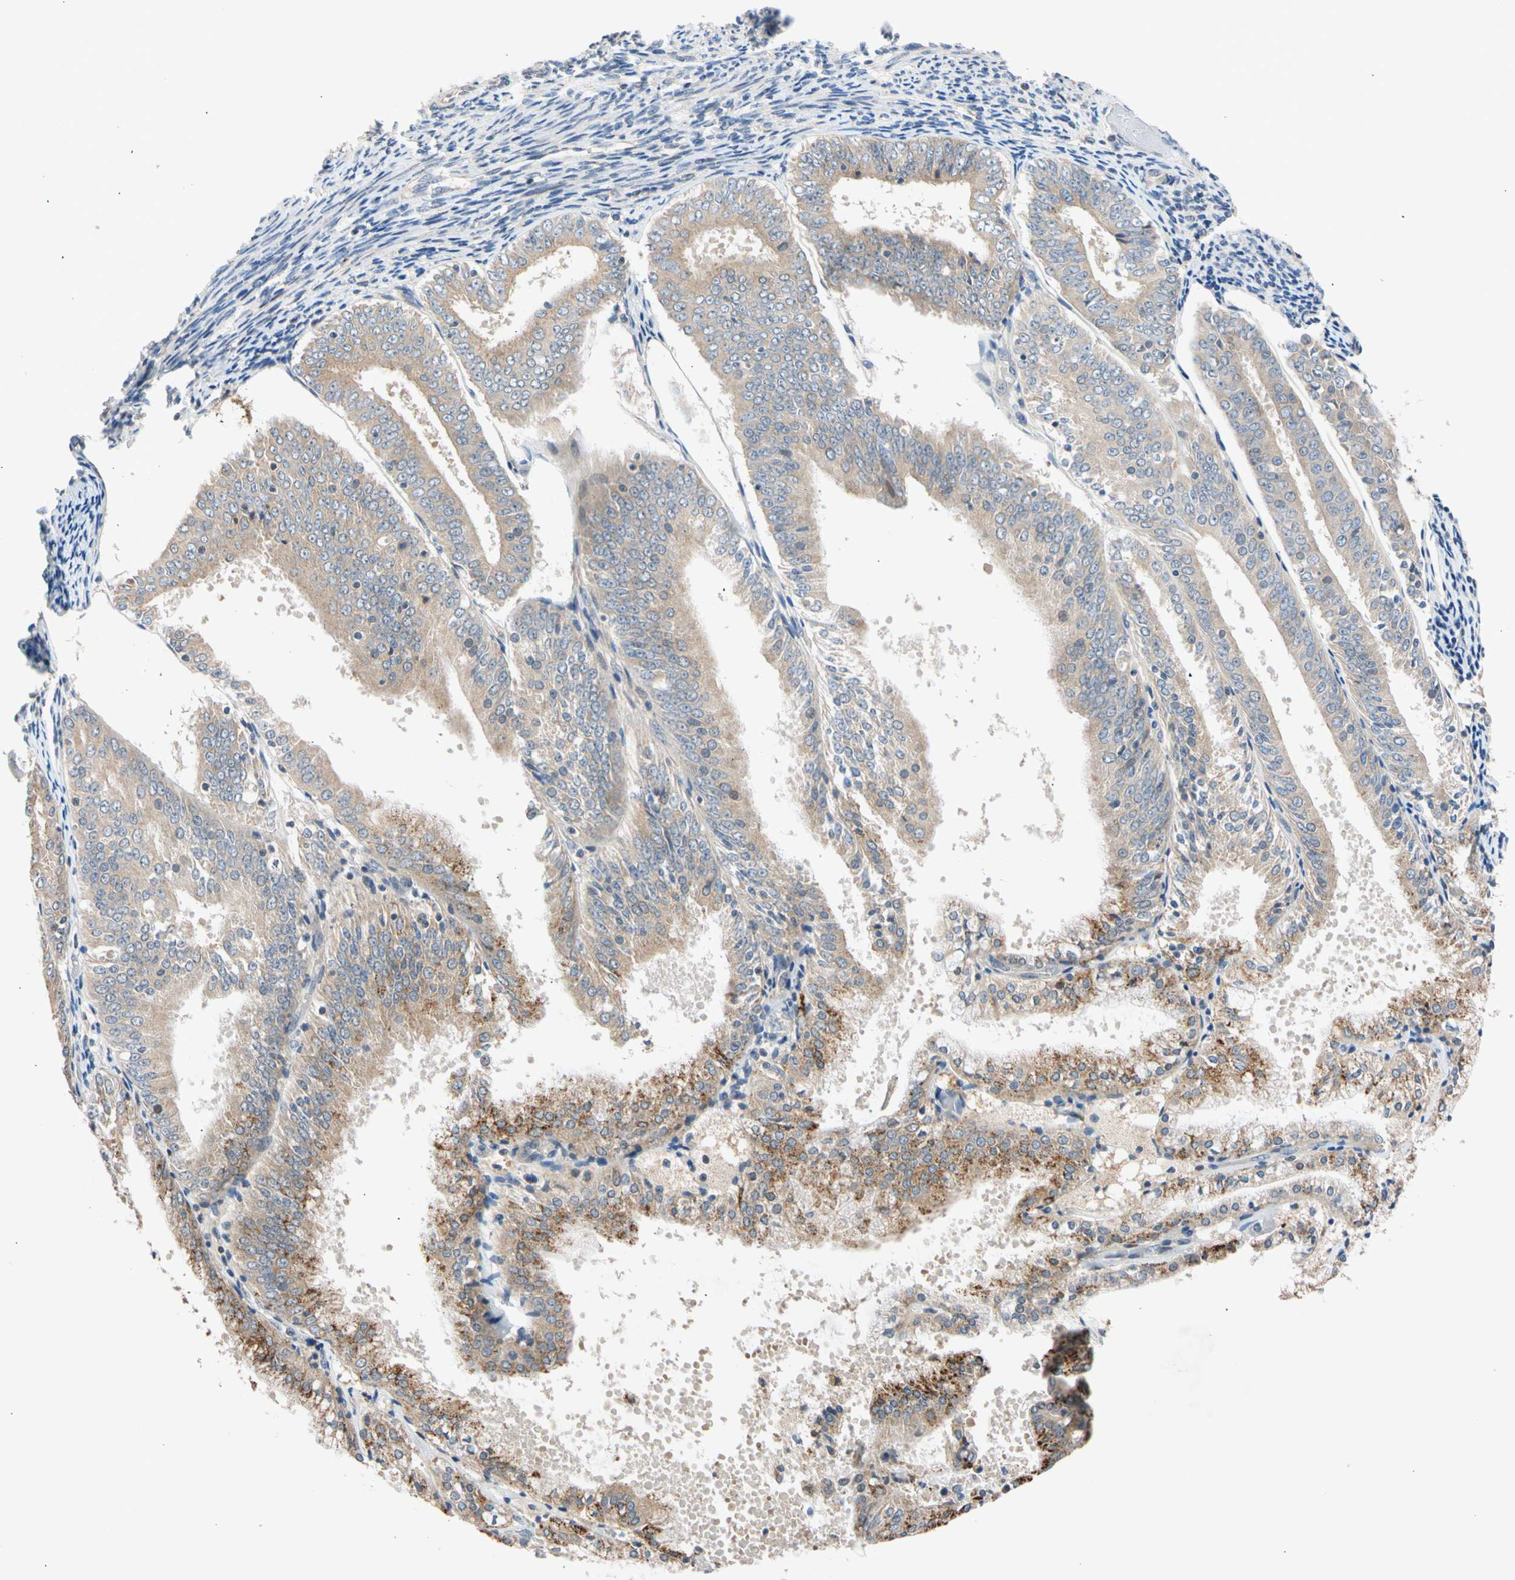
{"staining": {"intensity": "moderate", "quantity": ">75%", "location": "cytoplasmic/membranous"}, "tissue": "endometrial cancer", "cell_type": "Tumor cells", "image_type": "cancer", "snomed": [{"axis": "morphology", "description": "Adenocarcinoma, NOS"}, {"axis": "topography", "description": "Endometrium"}], "caption": "High-power microscopy captured an immunohistochemistry histopathology image of adenocarcinoma (endometrial), revealing moderate cytoplasmic/membranous expression in approximately >75% of tumor cells. The staining is performed using DAB (3,3'-diaminobenzidine) brown chromogen to label protein expression. The nuclei are counter-stained blue using hematoxylin.", "gene": "CNST", "patient": {"sex": "female", "age": 63}}